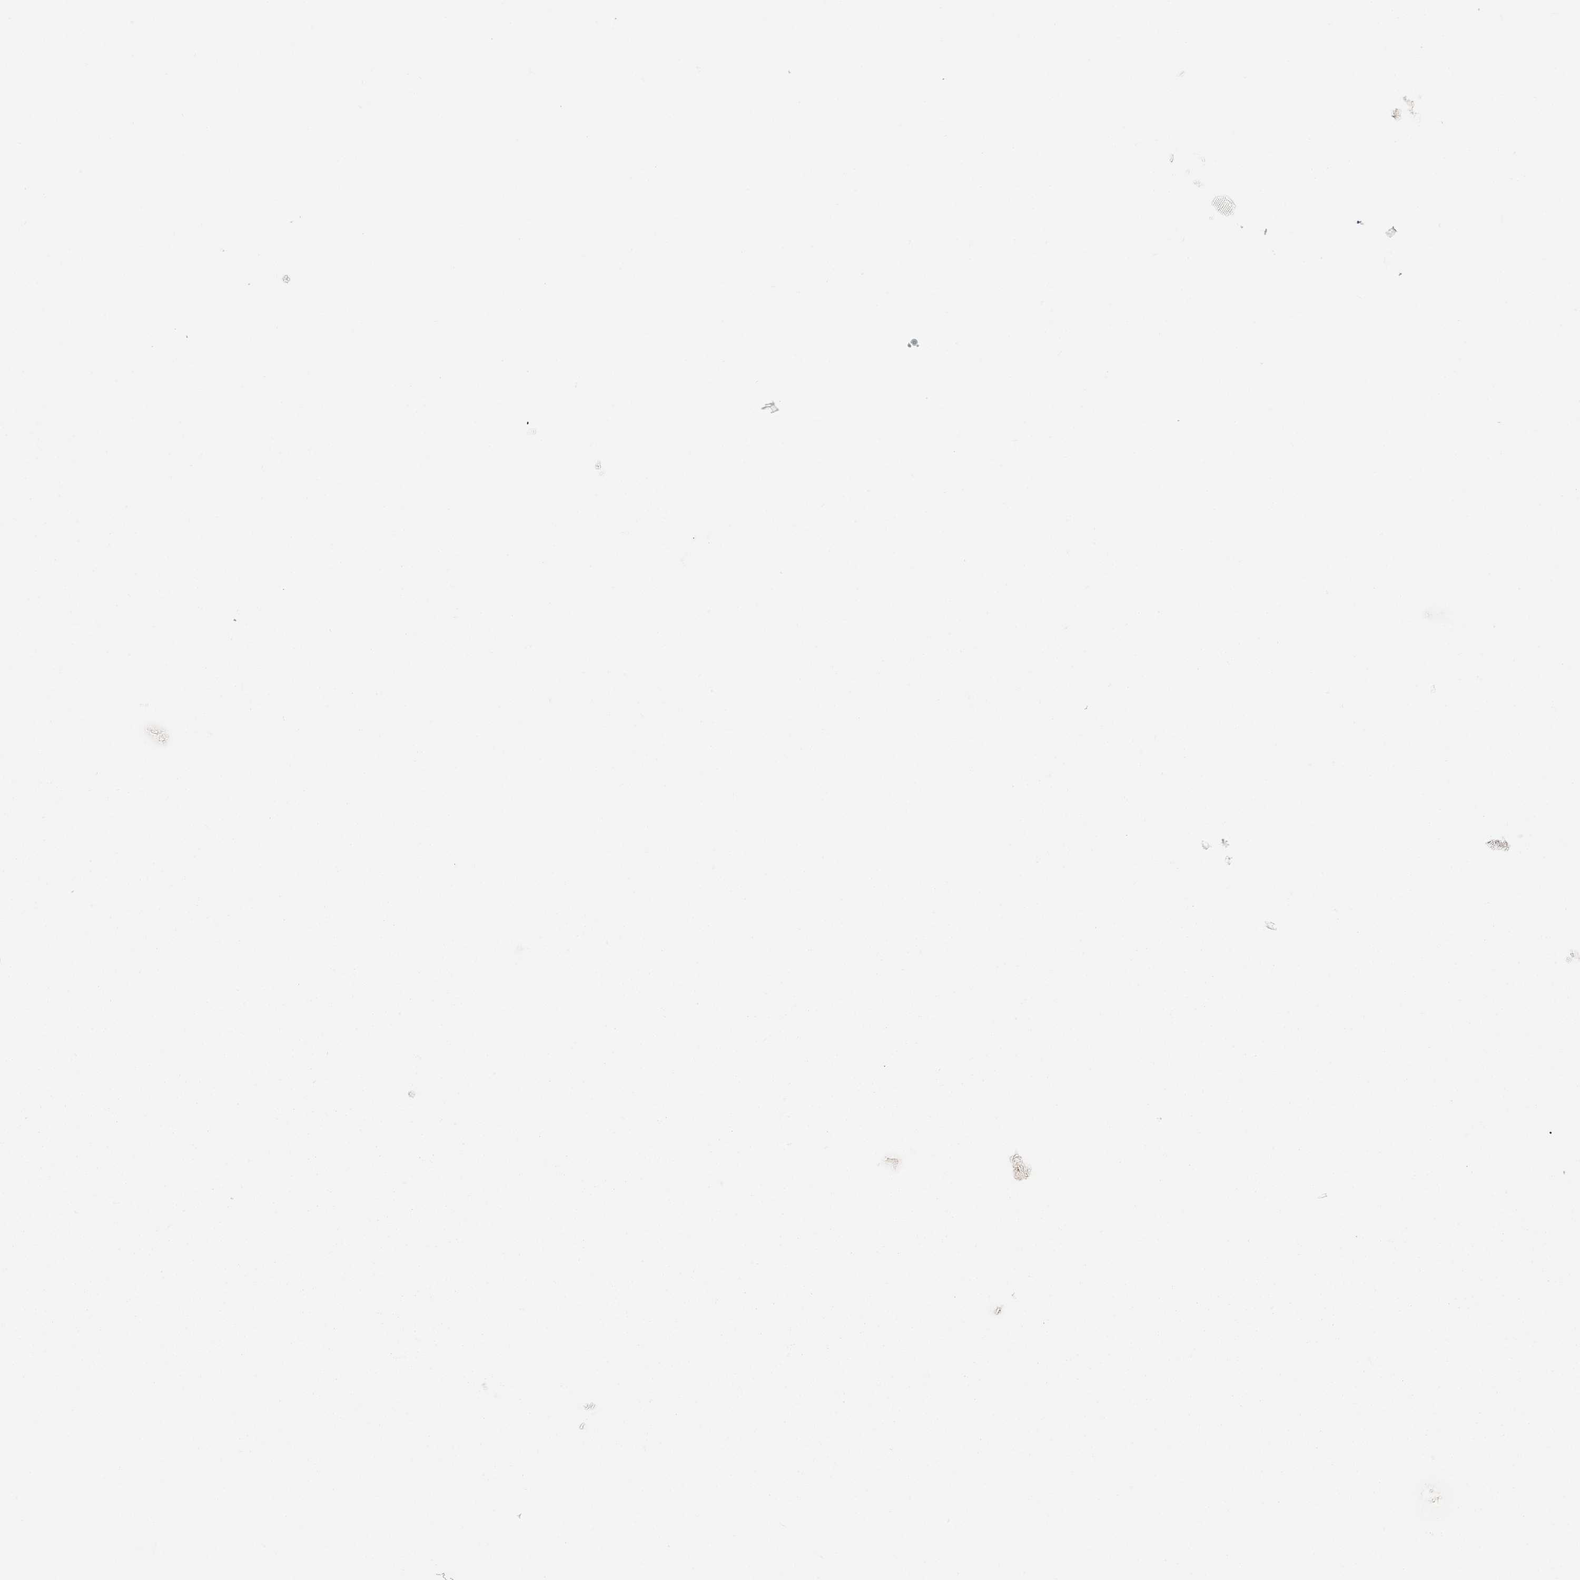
{"staining": {"intensity": "strong", "quantity": ">75%", "location": "cytoplasmic/membranous"}, "tissue": "thyroid cancer", "cell_type": "Tumor cells", "image_type": "cancer", "snomed": [{"axis": "morphology", "description": "Papillary adenocarcinoma, NOS"}, {"axis": "topography", "description": "Thyroid gland"}], "caption": "Protein staining of thyroid cancer (papillary adenocarcinoma) tissue displays strong cytoplasmic/membranous staining in approximately >75% of tumor cells. (DAB (3,3'-diaminobenzidine) IHC with brightfield microscopy, high magnification).", "gene": "CDH2", "patient": {"sex": "male", "age": 61}}